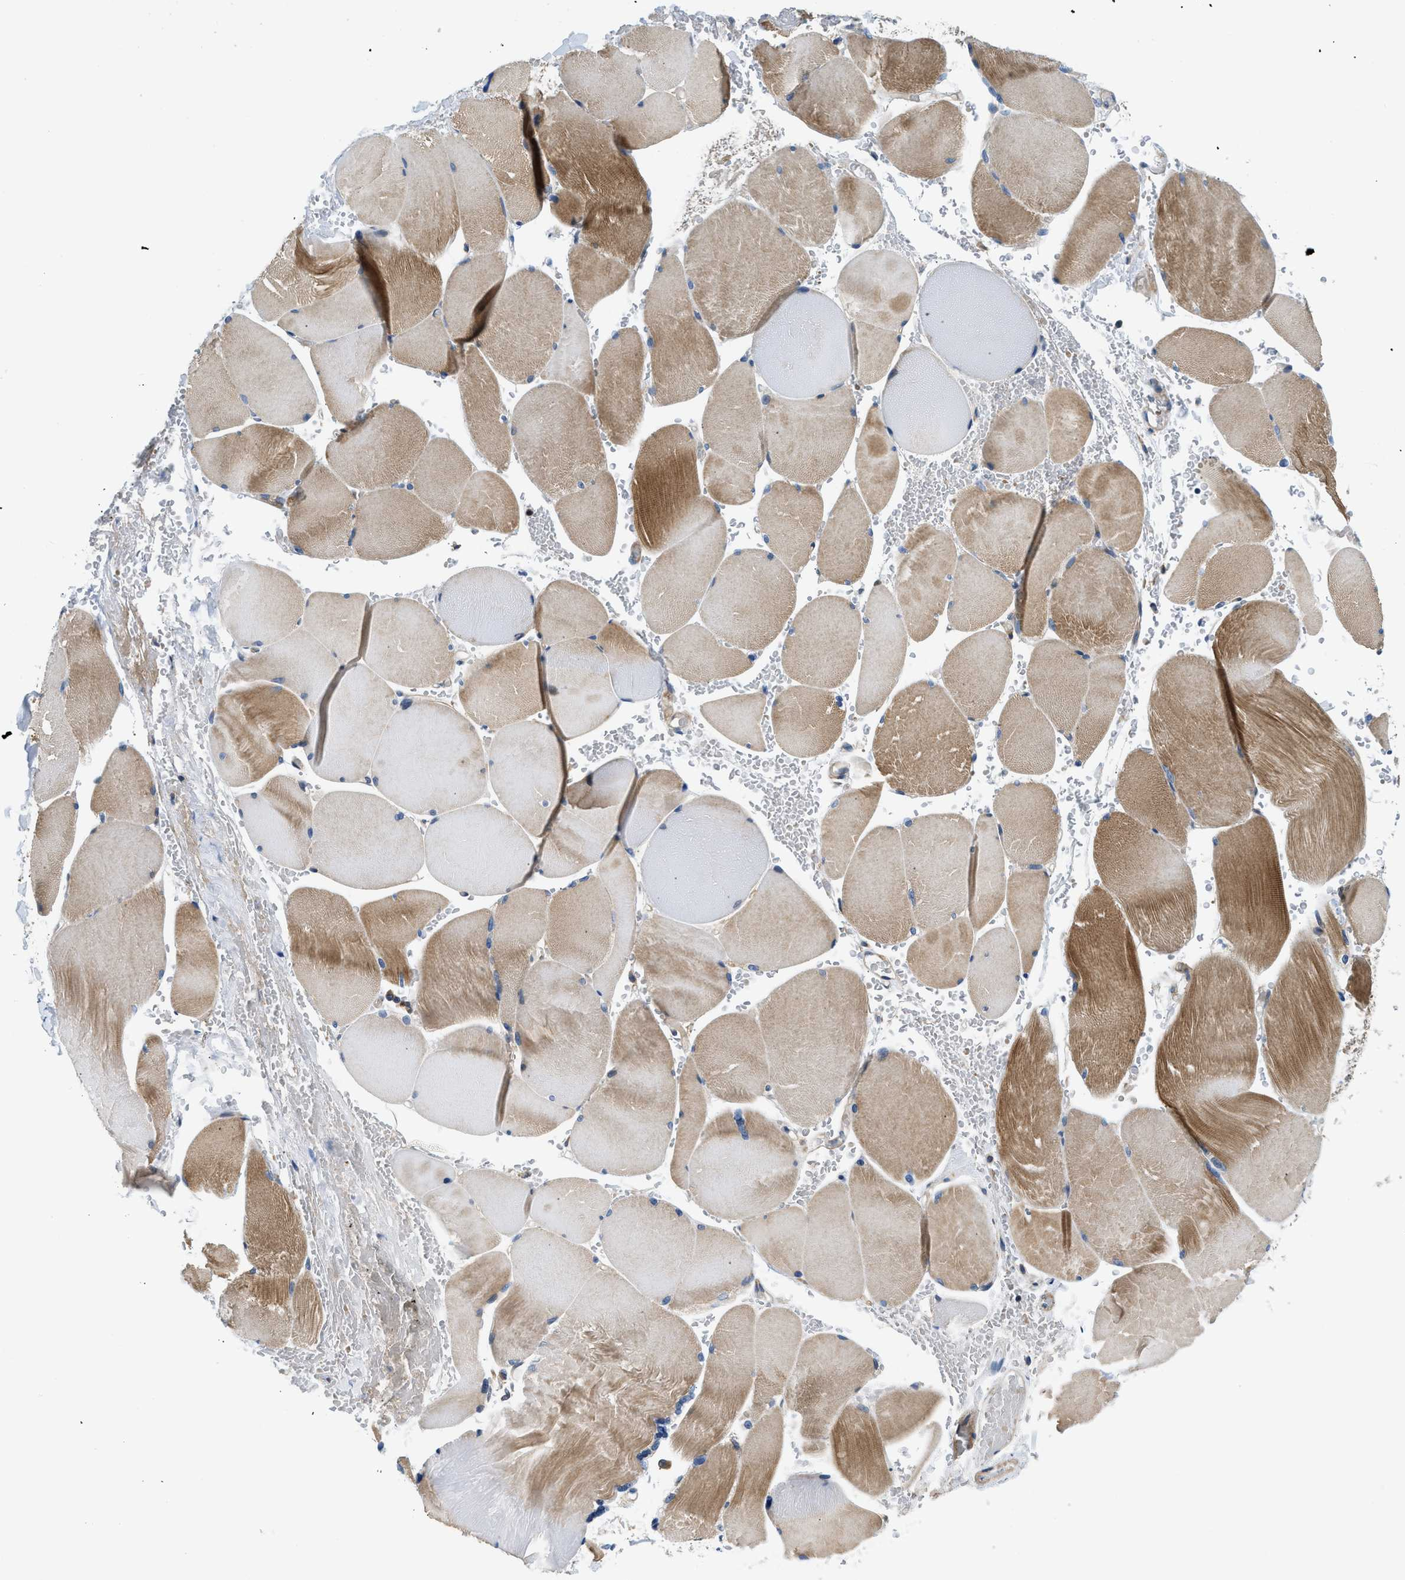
{"staining": {"intensity": "moderate", "quantity": ">75%", "location": "cytoplasmic/membranous"}, "tissue": "skeletal muscle", "cell_type": "Myocytes", "image_type": "normal", "snomed": [{"axis": "morphology", "description": "Normal tissue, NOS"}, {"axis": "topography", "description": "Skin"}, {"axis": "topography", "description": "Skeletal muscle"}], "caption": "The micrograph demonstrates a brown stain indicating the presence of a protein in the cytoplasmic/membranous of myocytes in skeletal muscle. (brown staining indicates protein expression, while blue staining denotes nuclei).", "gene": "LPIN2", "patient": {"sex": "male", "age": 83}}